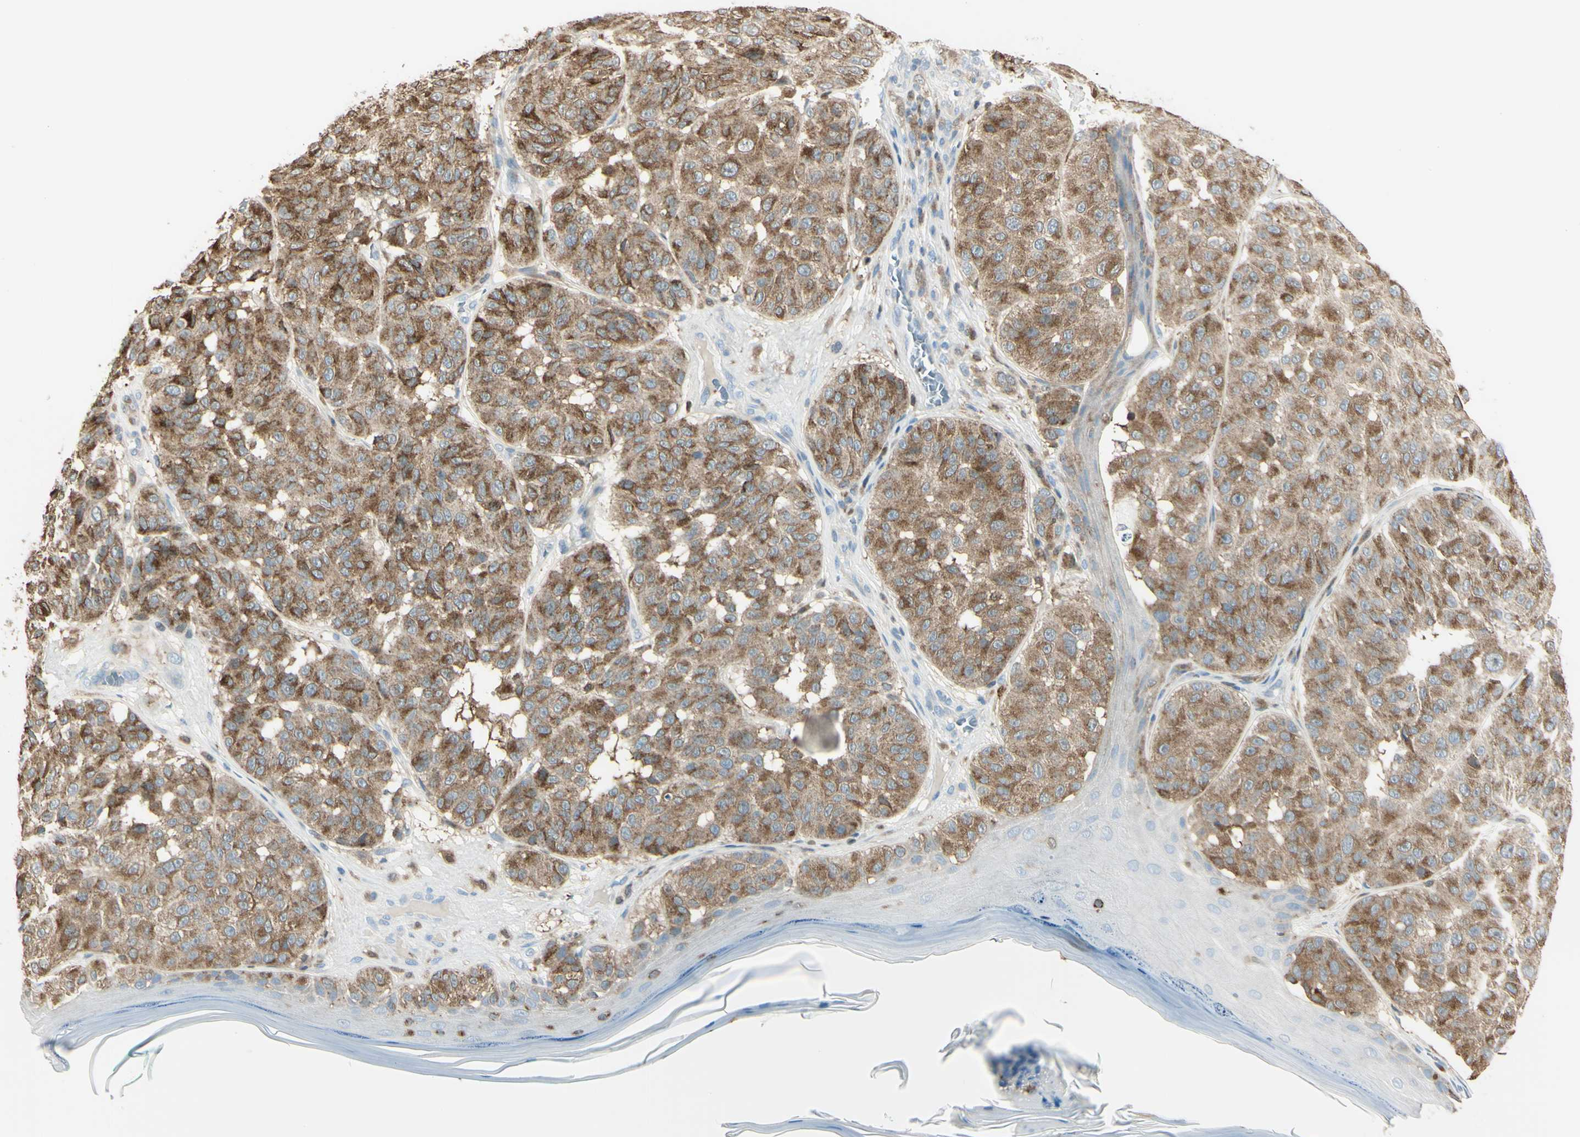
{"staining": {"intensity": "moderate", "quantity": ">75%", "location": "cytoplasmic/membranous"}, "tissue": "melanoma", "cell_type": "Tumor cells", "image_type": "cancer", "snomed": [{"axis": "morphology", "description": "Malignant melanoma, NOS"}, {"axis": "topography", "description": "Skin"}], "caption": "A high-resolution photomicrograph shows immunohistochemistry staining of melanoma, which demonstrates moderate cytoplasmic/membranous staining in approximately >75% of tumor cells.", "gene": "CYRIB", "patient": {"sex": "female", "age": 46}}